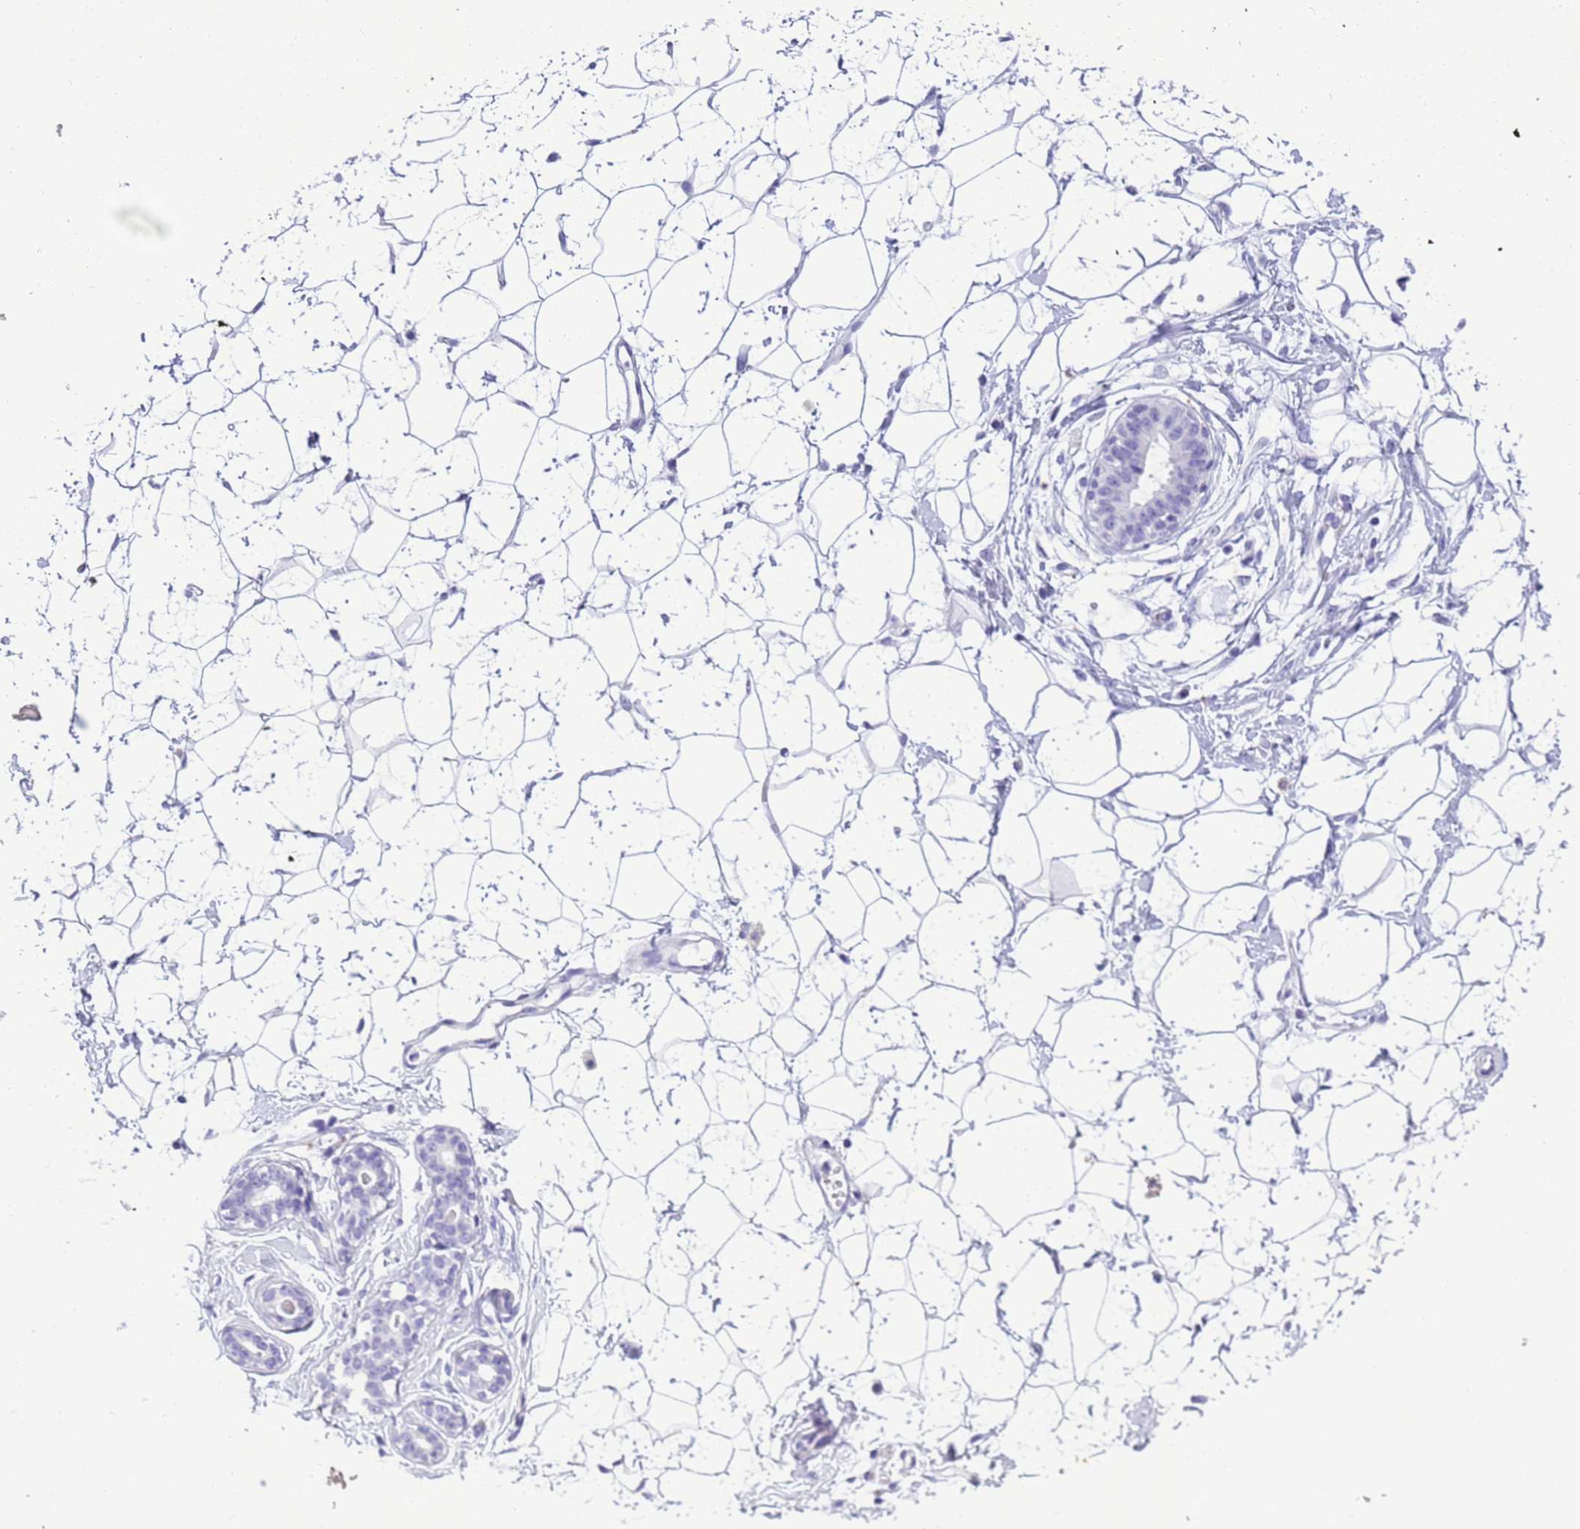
{"staining": {"intensity": "negative", "quantity": "none", "location": "none"}, "tissue": "breast", "cell_type": "Adipocytes", "image_type": "normal", "snomed": [{"axis": "morphology", "description": "Normal tissue, NOS"}, {"axis": "morphology", "description": "Adenoma, NOS"}, {"axis": "topography", "description": "Breast"}], "caption": "Adipocytes show no significant staining in normal breast. (DAB immunohistochemistry, high magnification).", "gene": "STATH", "patient": {"sex": "female", "age": 23}}